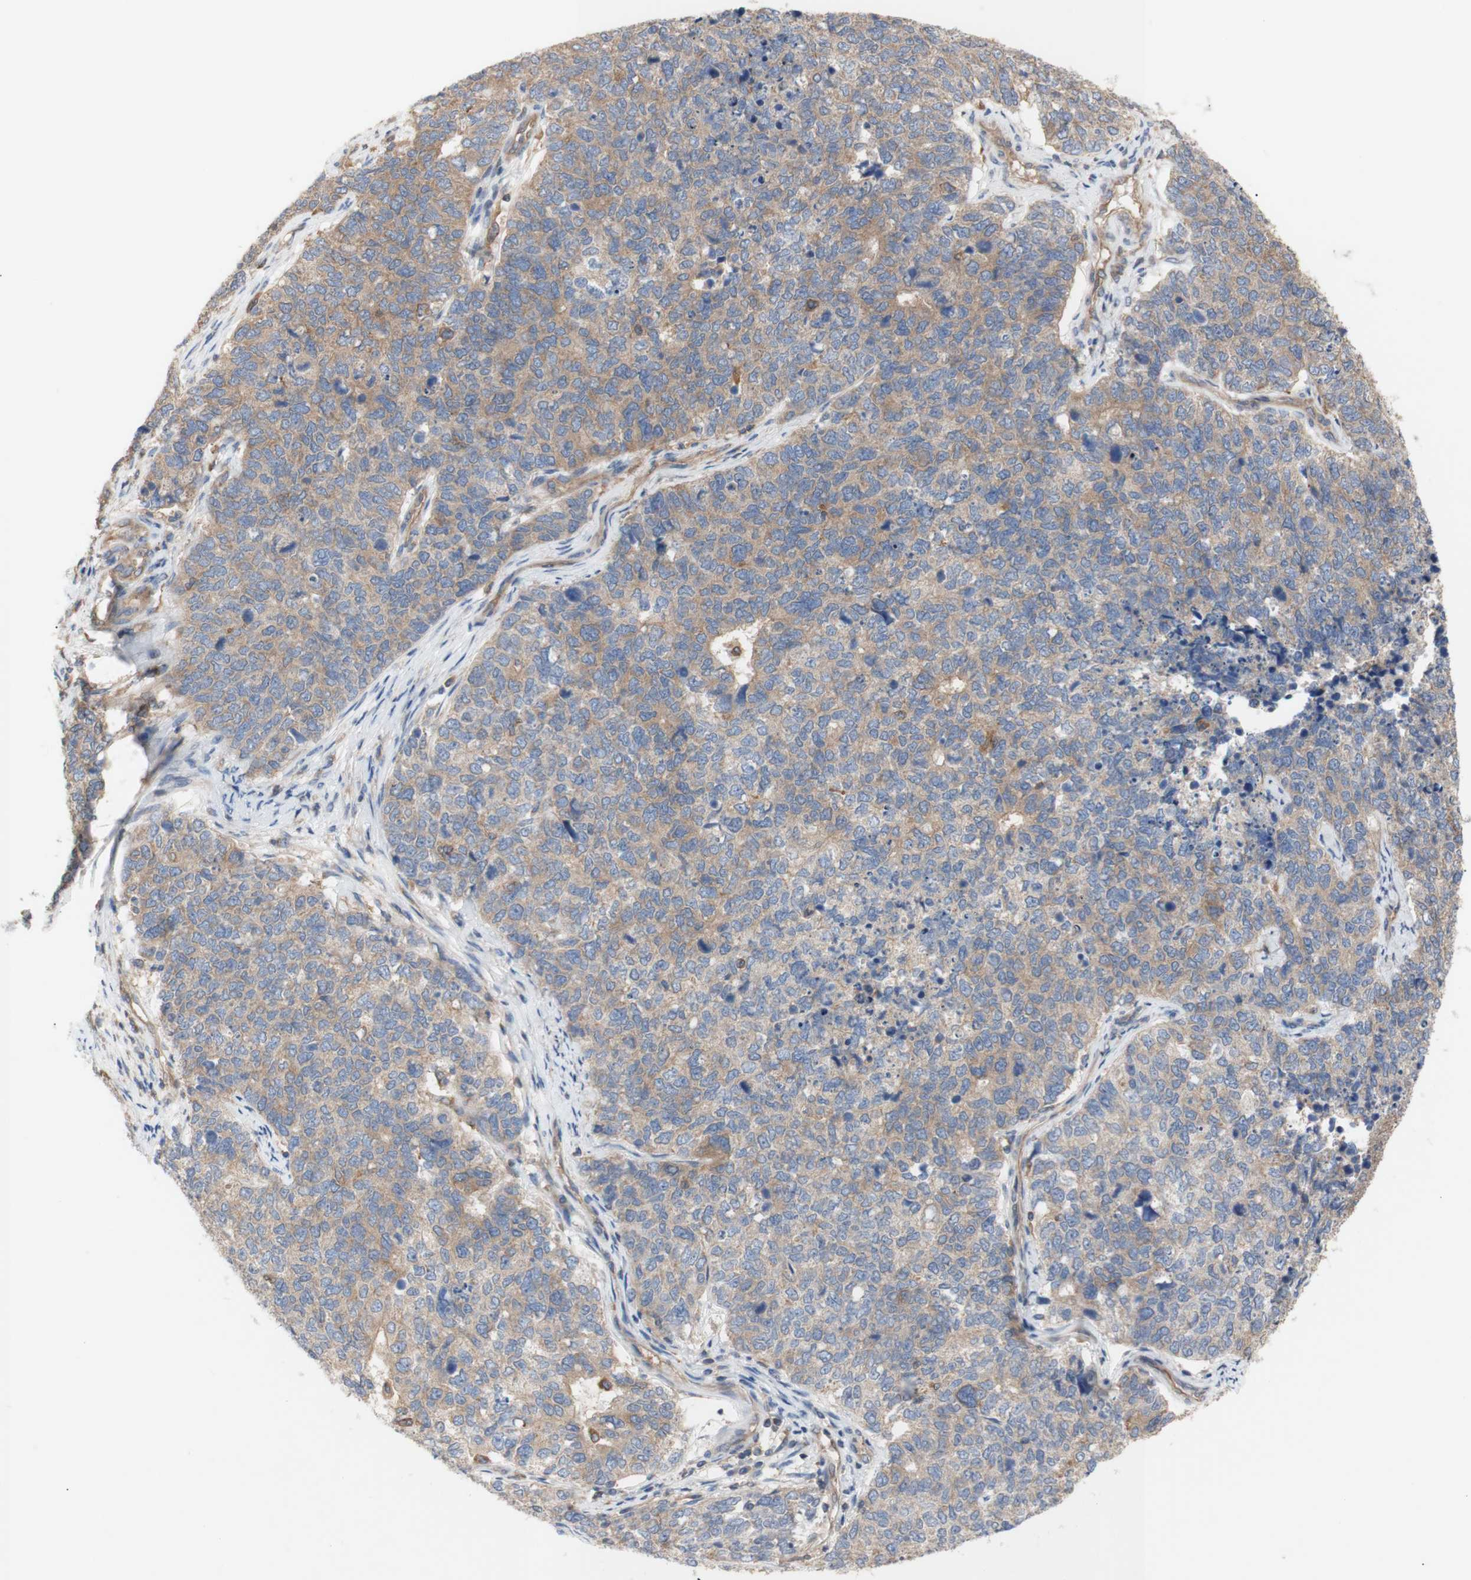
{"staining": {"intensity": "moderate", "quantity": "25%-75%", "location": "cytoplasmic/membranous"}, "tissue": "cervical cancer", "cell_type": "Tumor cells", "image_type": "cancer", "snomed": [{"axis": "morphology", "description": "Squamous cell carcinoma, NOS"}, {"axis": "topography", "description": "Cervix"}], "caption": "Moderate cytoplasmic/membranous positivity is present in approximately 25%-75% of tumor cells in cervical cancer.", "gene": "IKBKG", "patient": {"sex": "female", "age": 63}}